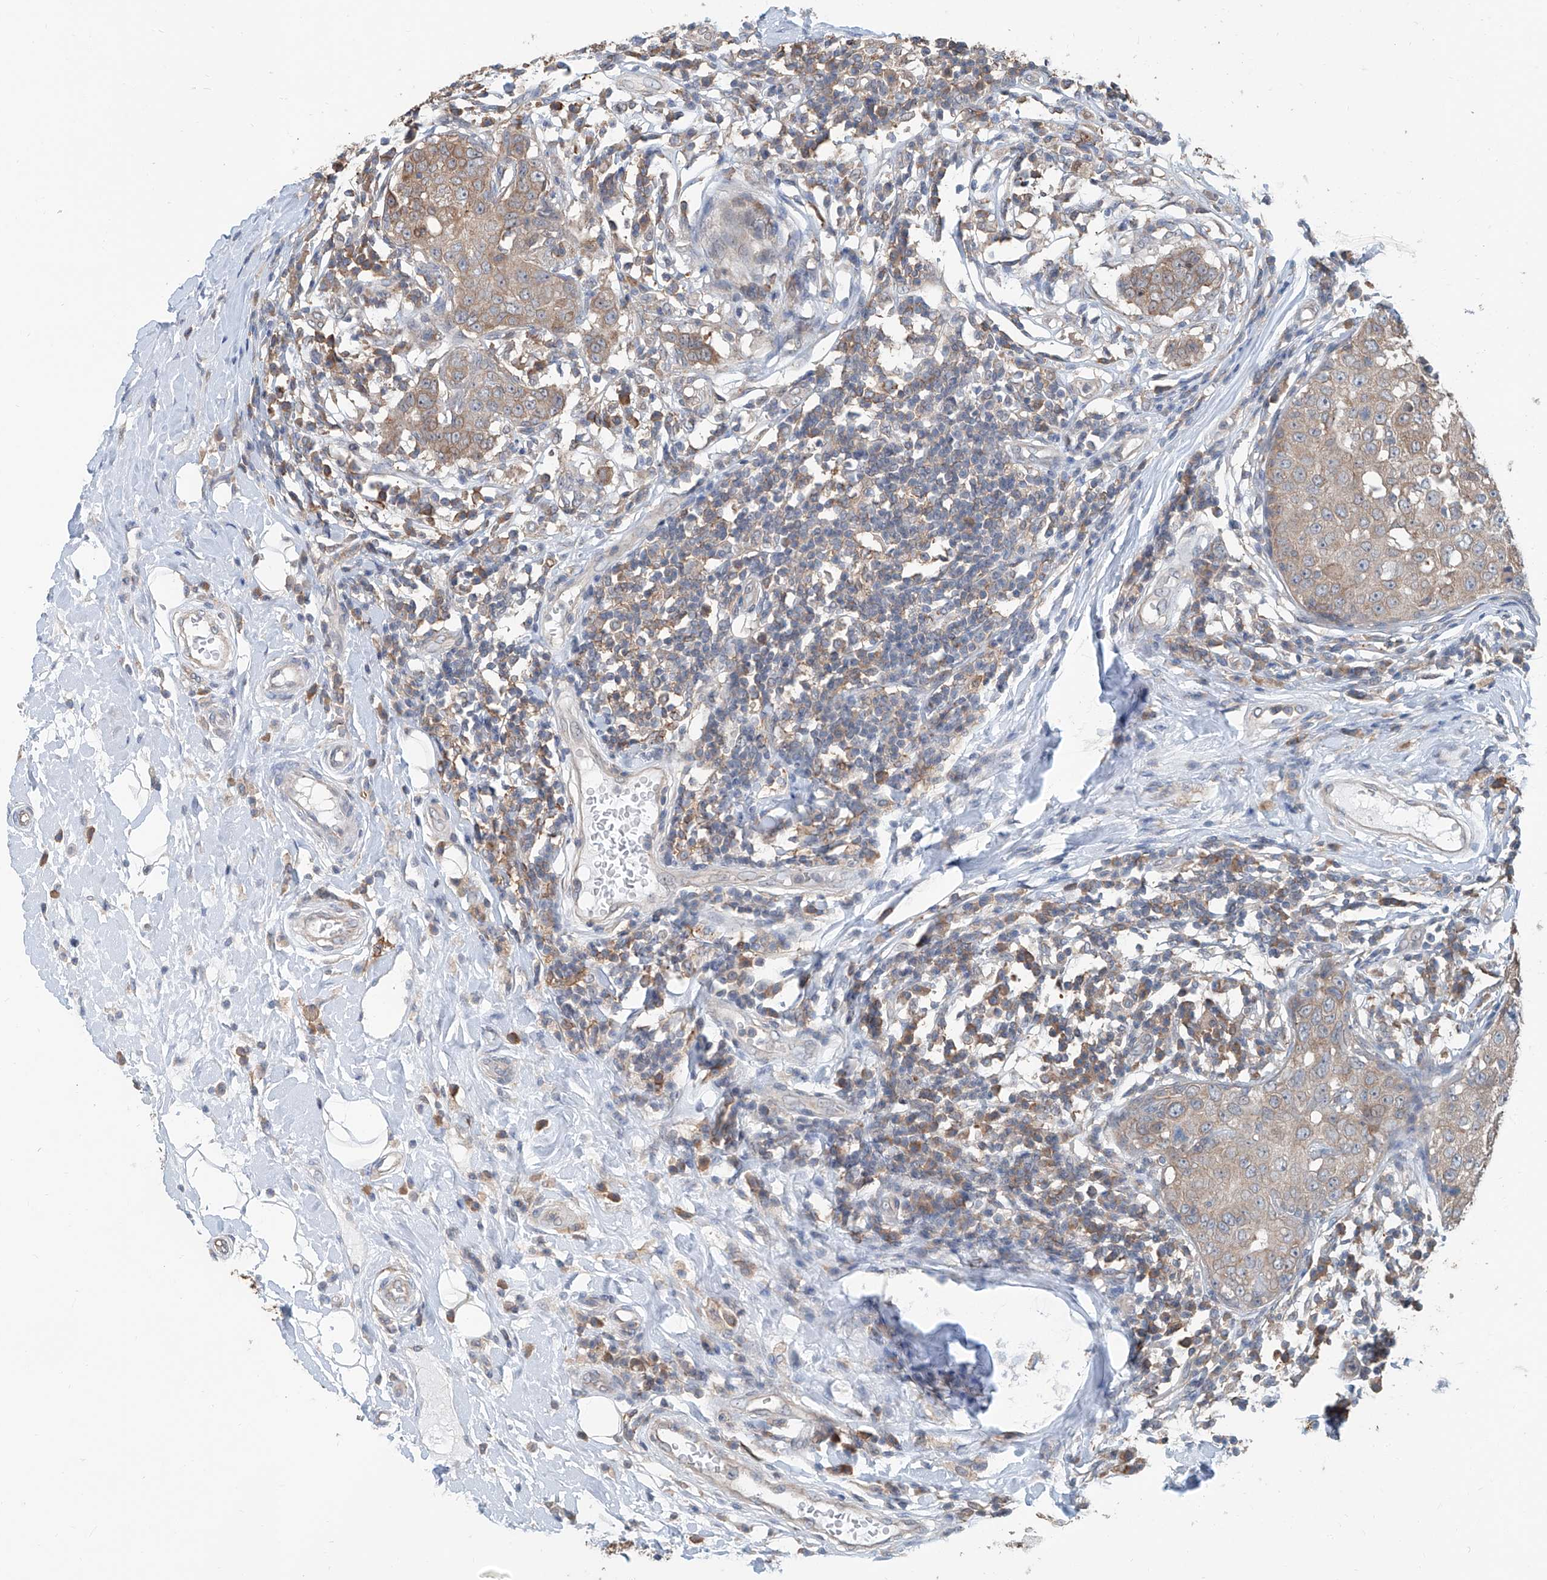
{"staining": {"intensity": "moderate", "quantity": "<25%", "location": "cytoplasmic/membranous"}, "tissue": "breast cancer", "cell_type": "Tumor cells", "image_type": "cancer", "snomed": [{"axis": "morphology", "description": "Duct carcinoma"}, {"axis": "topography", "description": "Breast"}], "caption": "Breast cancer (infiltrating ductal carcinoma) tissue exhibits moderate cytoplasmic/membranous positivity in about <25% of tumor cells, visualized by immunohistochemistry.", "gene": "KCNK10", "patient": {"sex": "female", "age": 27}}